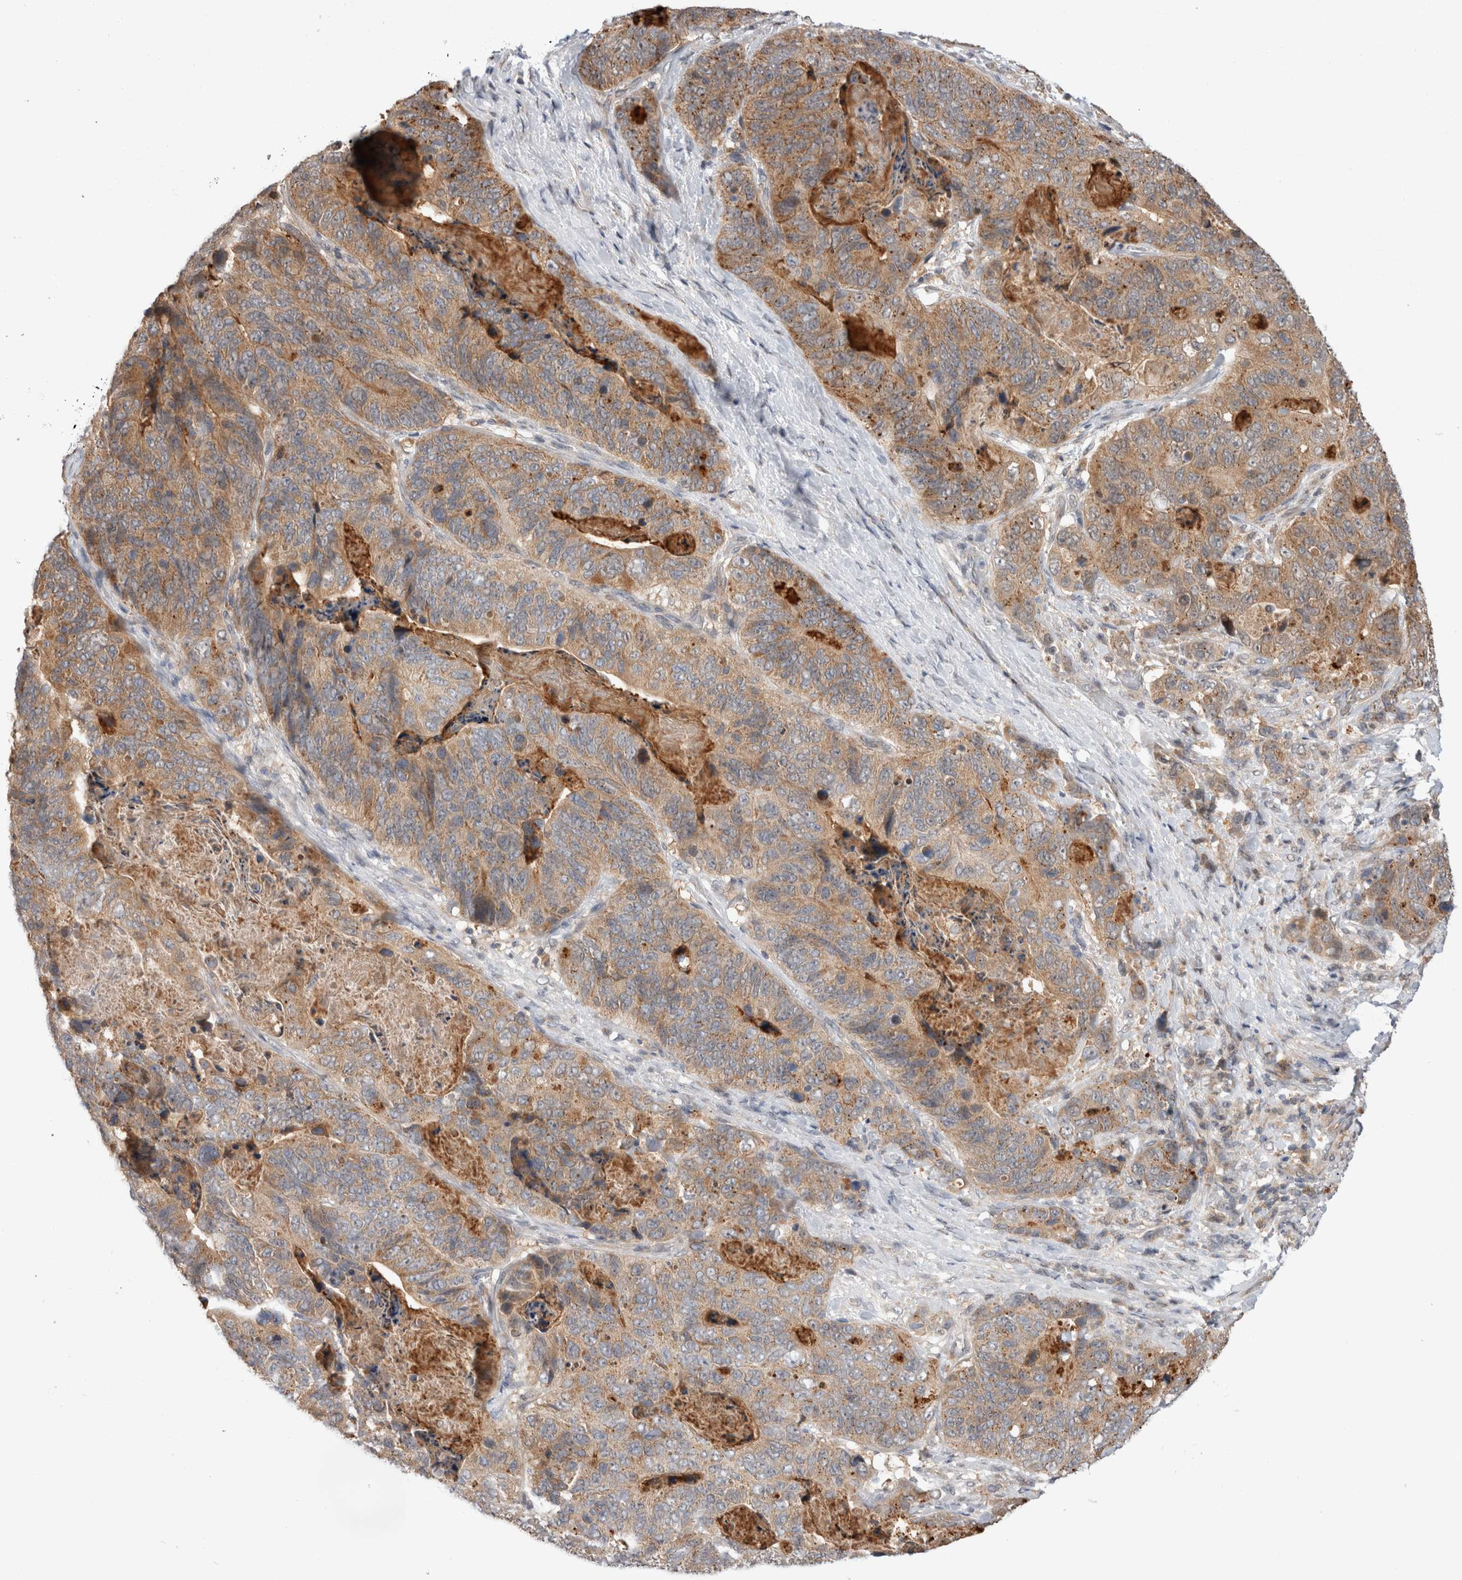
{"staining": {"intensity": "weak", "quantity": ">75%", "location": "cytoplasmic/membranous"}, "tissue": "stomach cancer", "cell_type": "Tumor cells", "image_type": "cancer", "snomed": [{"axis": "morphology", "description": "Normal tissue, NOS"}, {"axis": "morphology", "description": "Adenocarcinoma, NOS"}, {"axis": "topography", "description": "Stomach"}], "caption": "Protein staining by IHC shows weak cytoplasmic/membranous expression in approximately >75% of tumor cells in stomach cancer.", "gene": "MRPL37", "patient": {"sex": "female", "age": 89}}